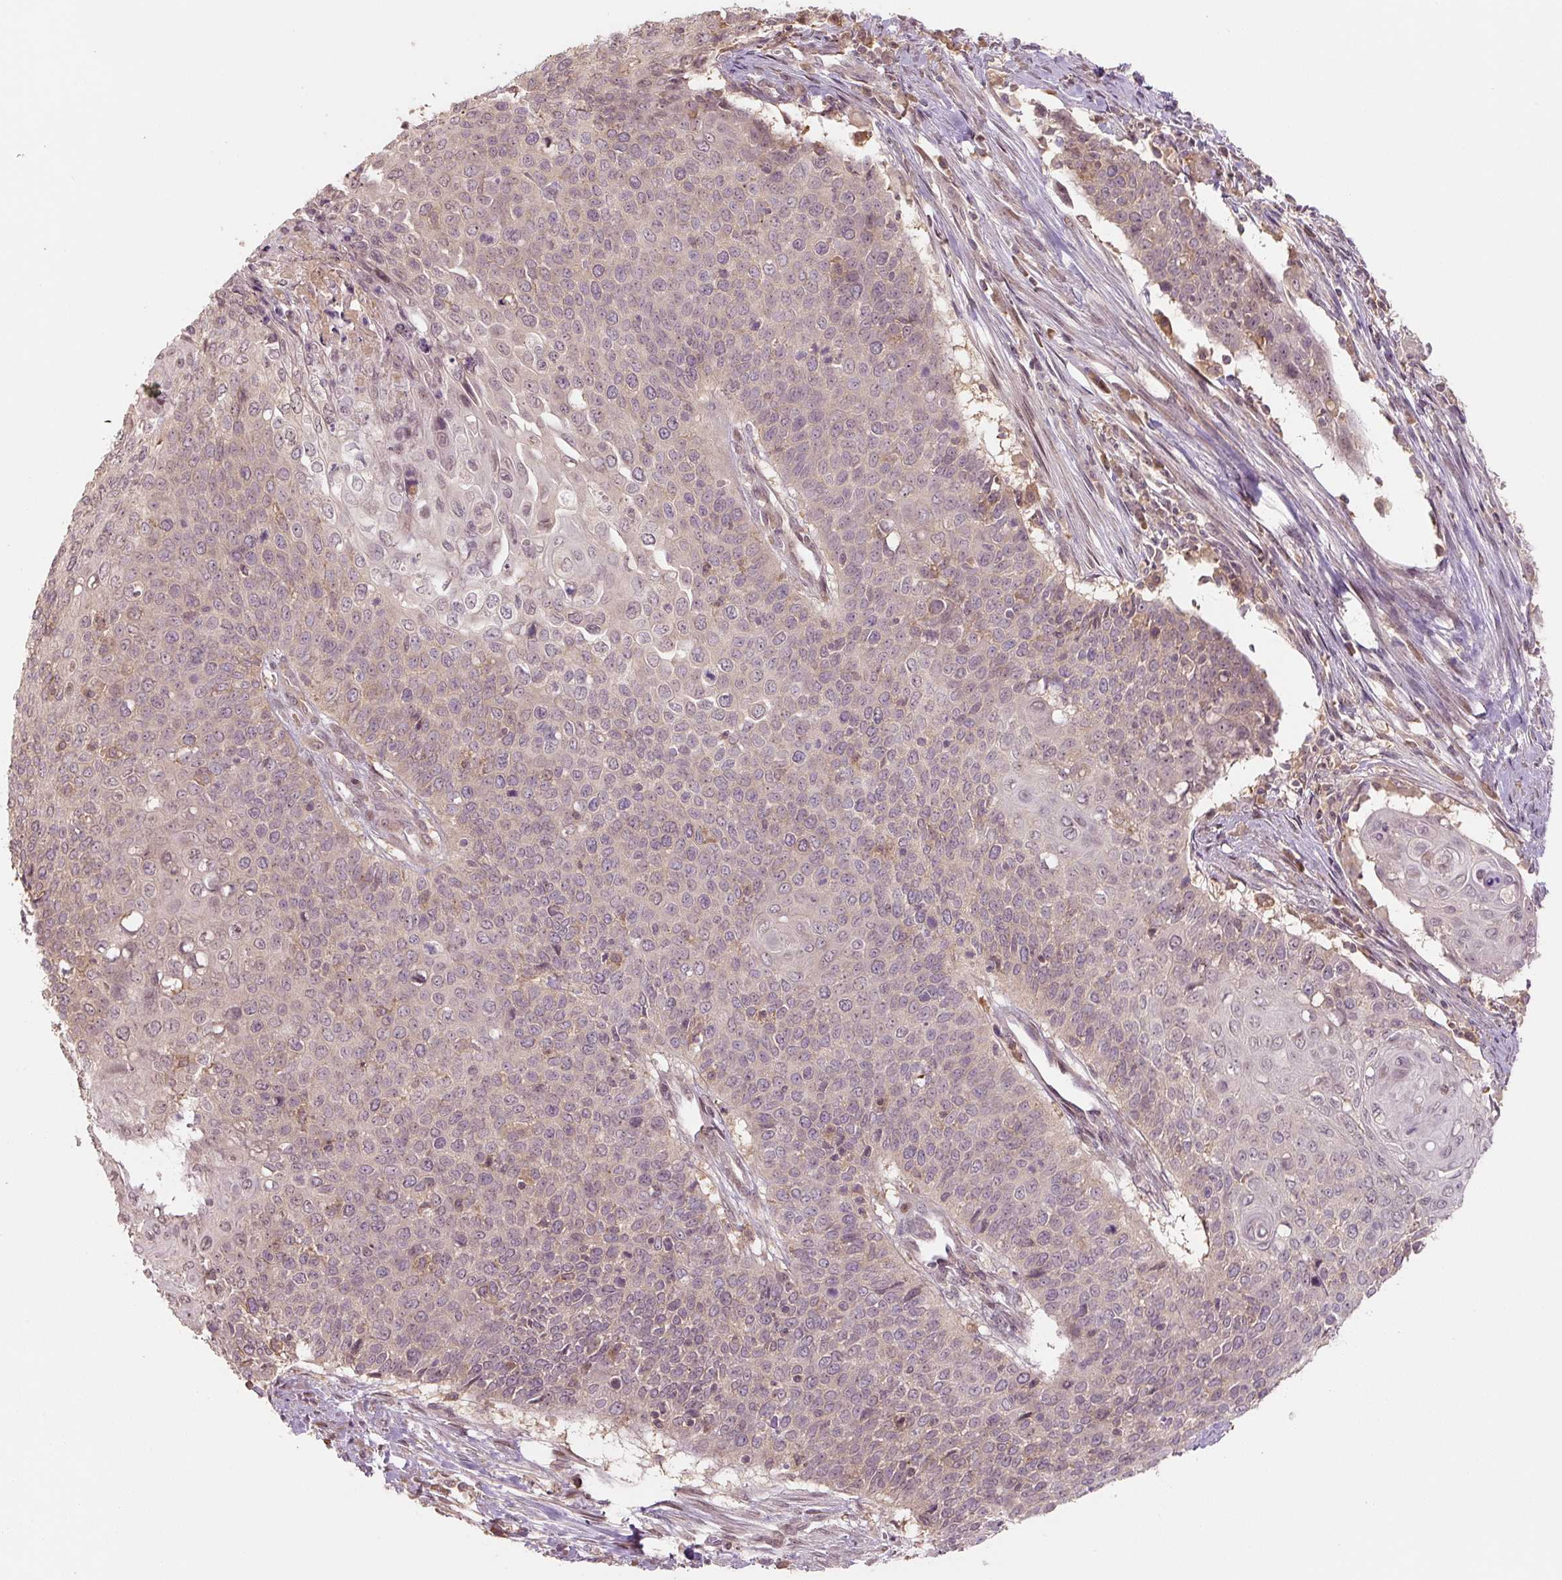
{"staining": {"intensity": "negative", "quantity": "none", "location": "none"}, "tissue": "cervical cancer", "cell_type": "Tumor cells", "image_type": "cancer", "snomed": [{"axis": "morphology", "description": "Squamous cell carcinoma, NOS"}, {"axis": "topography", "description": "Cervix"}], "caption": "Squamous cell carcinoma (cervical) stained for a protein using immunohistochemistry (IHC) reveals no positivity tumor cells.", "gene": "C2orf73", "patient": {"sex": "female", "age": 39}}